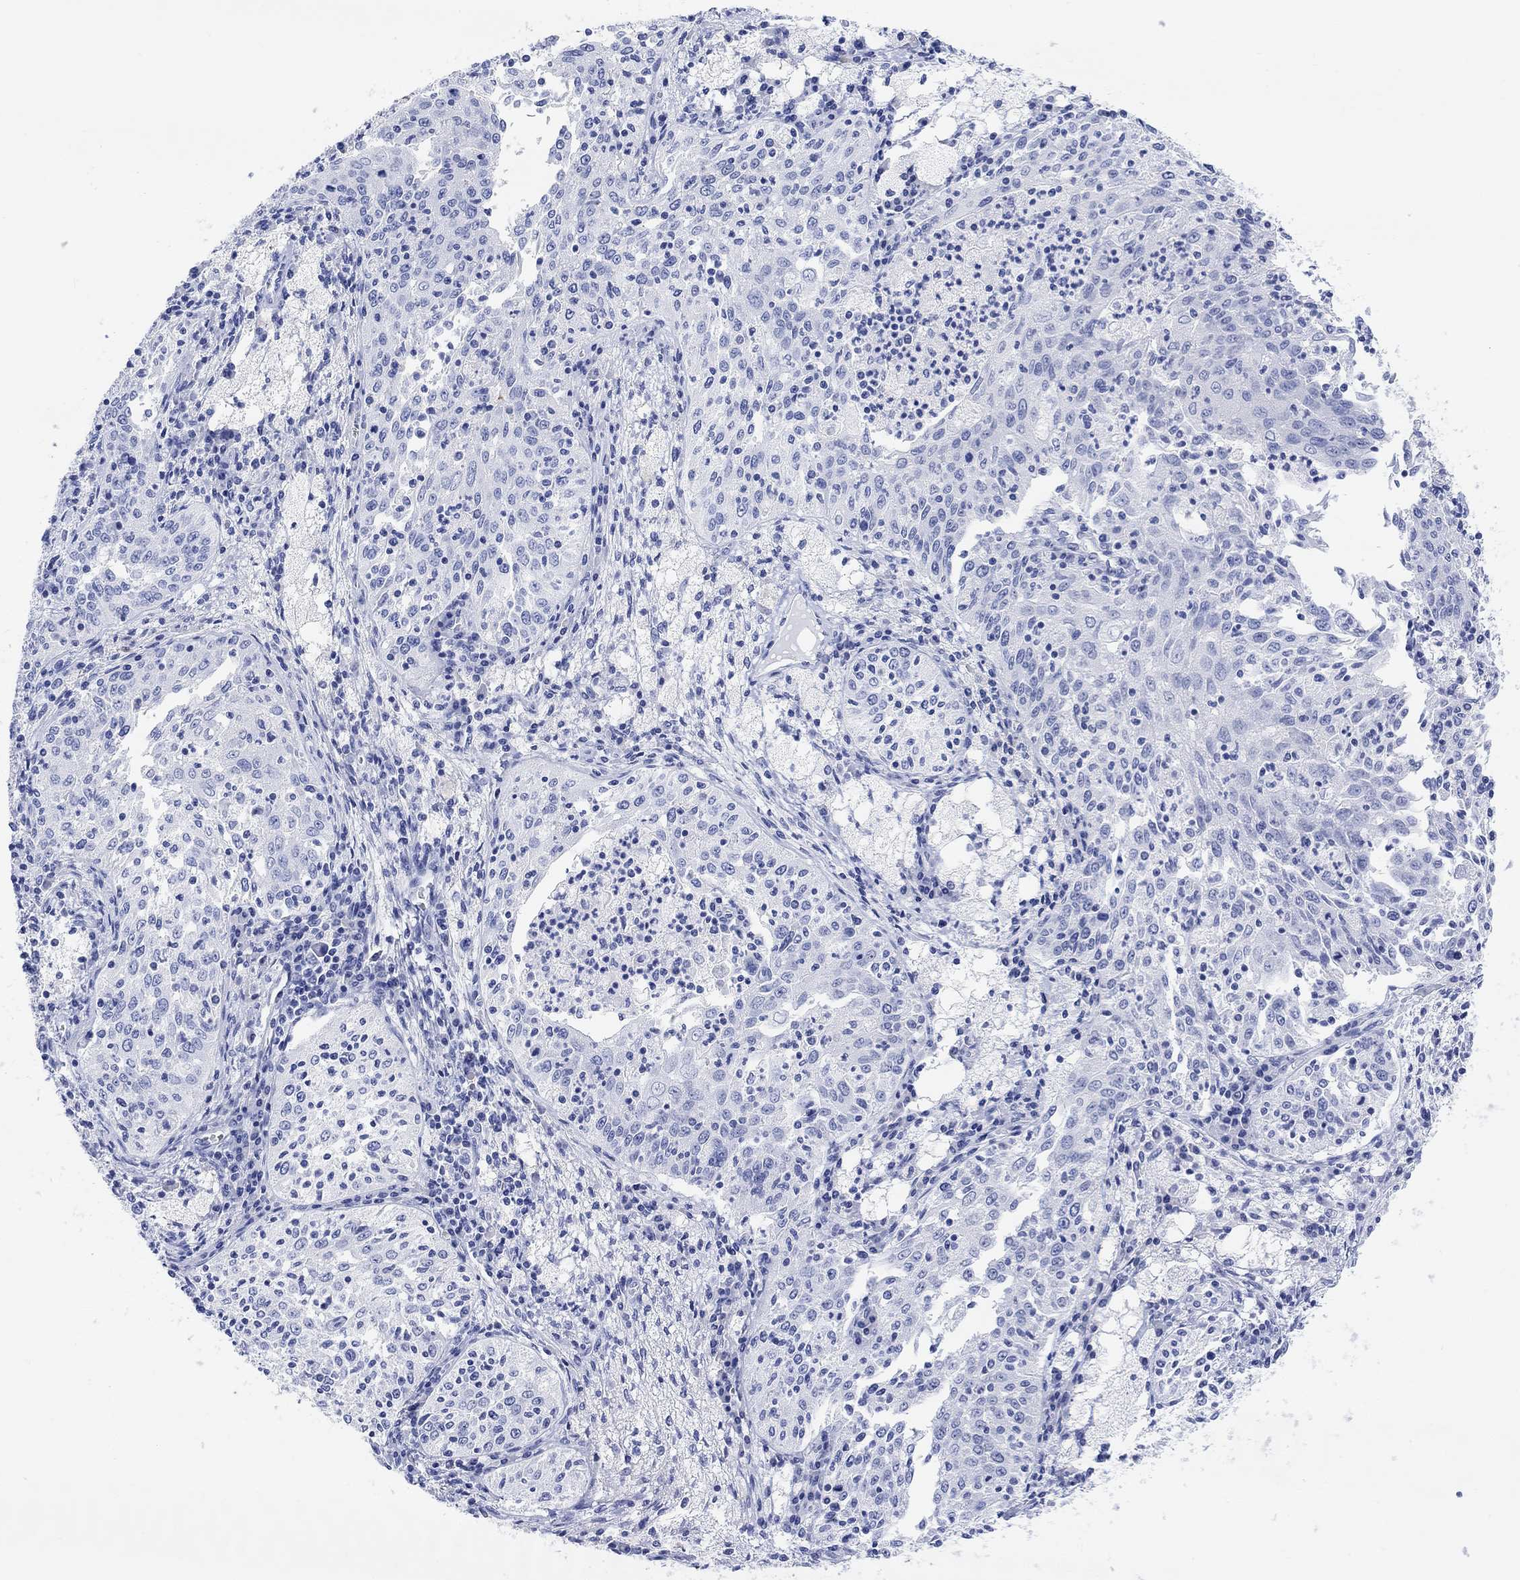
{"staining": {"intensity": "negative", "quantity": "none", "location": "none"}, "tissue": "cervical cancer", "cell_type": "Tumor cells", "image_type": "cancer", "snomed": [{"axis": "morphology", "description": "Squamous cell carcinoma, NOS"}, {"axis": "topography", "description": "Cervix"}], "caption": "Cervical squamous cell carcinoma stained for a protein using IHC reveals no positivity tumor cells.", "gene": "XIRP2", "patient": {"sex": "female", "age": 41}}